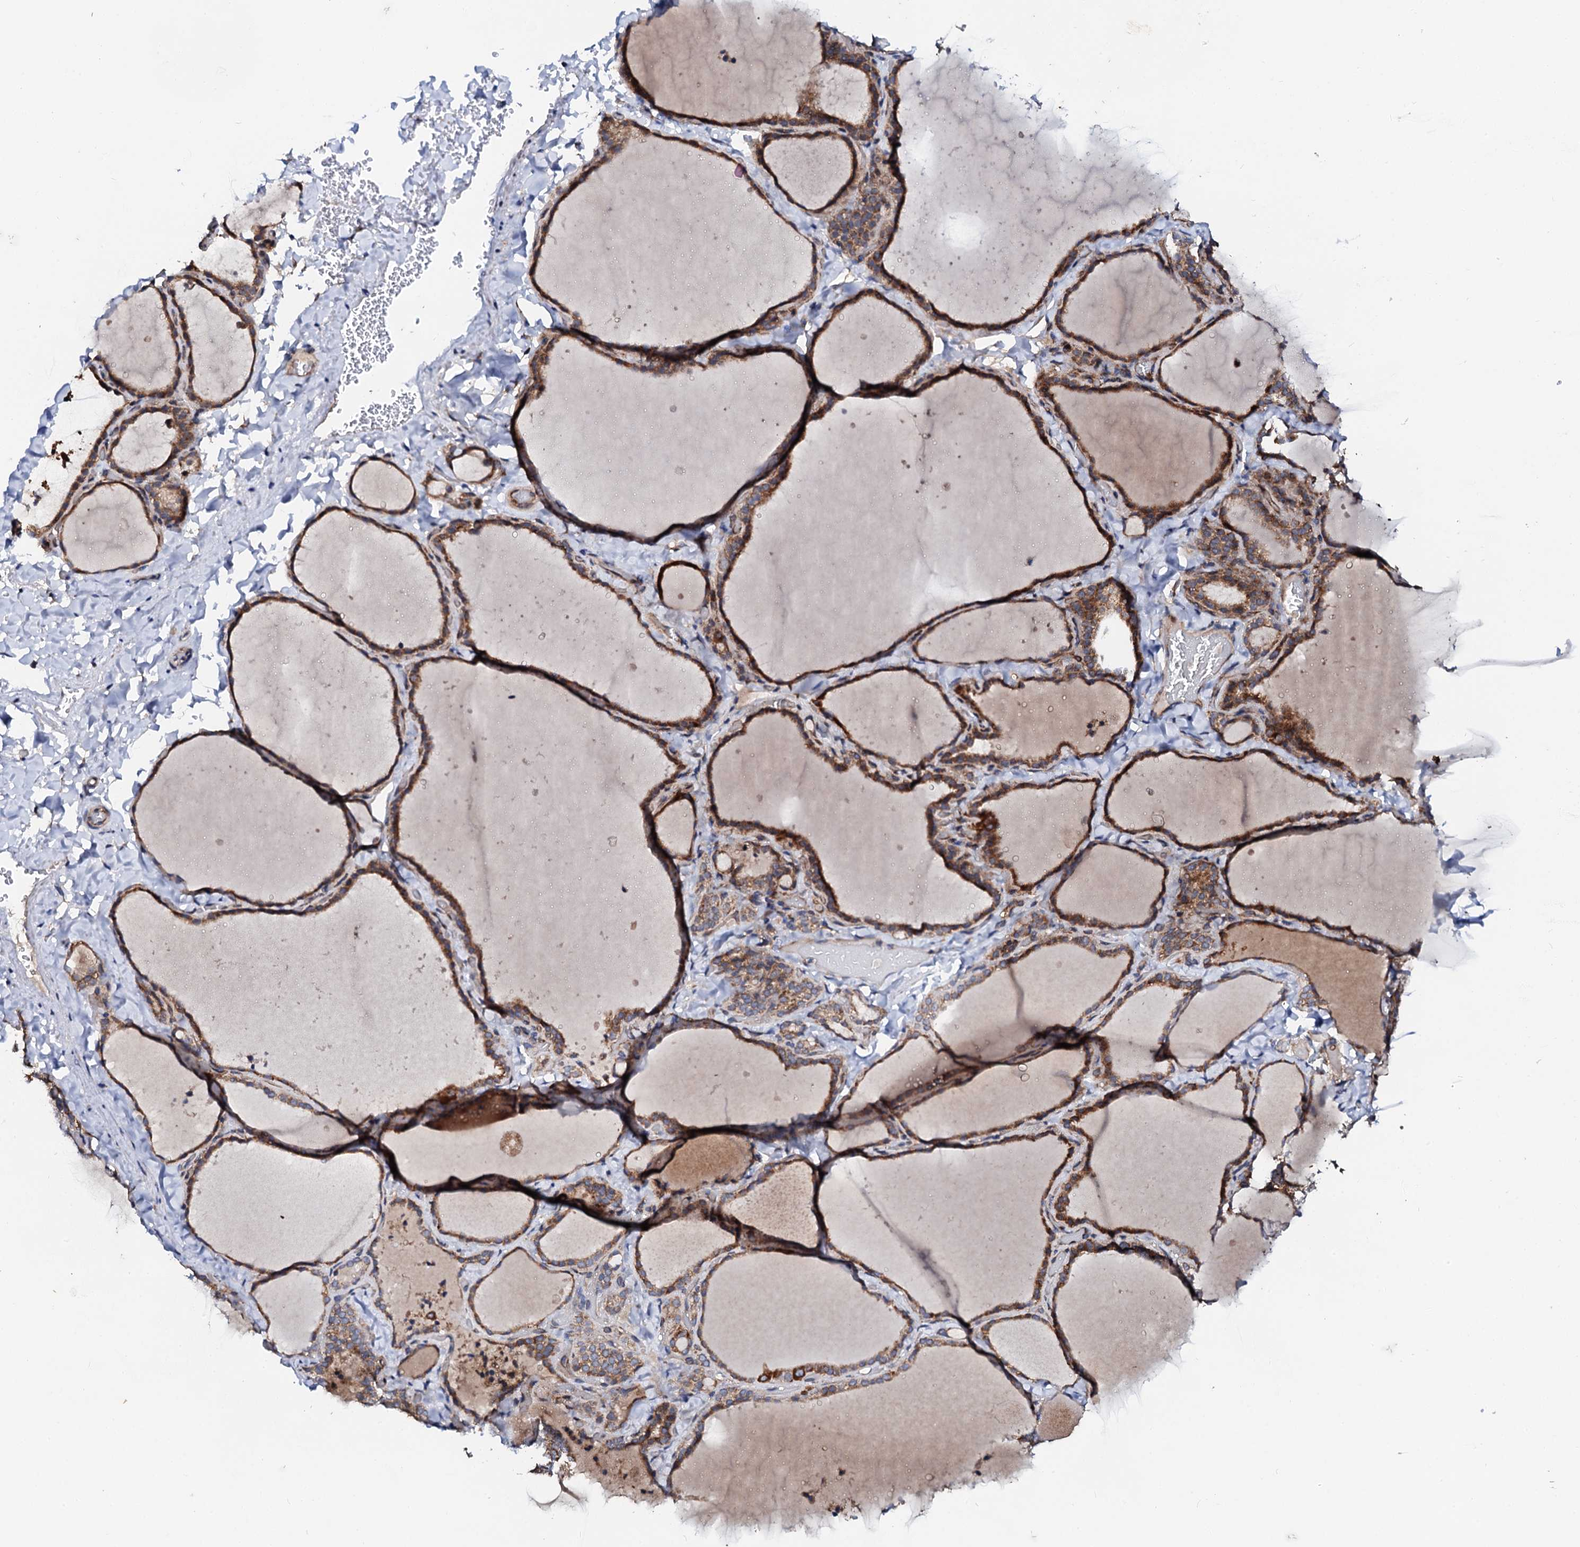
{"staining": {"intensity": "moderate", "quantity": ">75%", "location": "cytoplasmic/membranous"}, "tissue": "thyroid gland", "cell_type": "Glandular cells", "image_type": "normal", "snomed": [{"axis": "morphology", "description": "Normal tissue, NOS"}, {"axis": "topography", "description": "Thyroid gland"}], "caption": "Normal thyroid gland displays moderate cytoplasmic/membranous staining in approximately >75% of glandular cells, visualized by immunohistochemistry.", "gene": "UBE3C", "patient": {"sex": "female", "age": 22}}